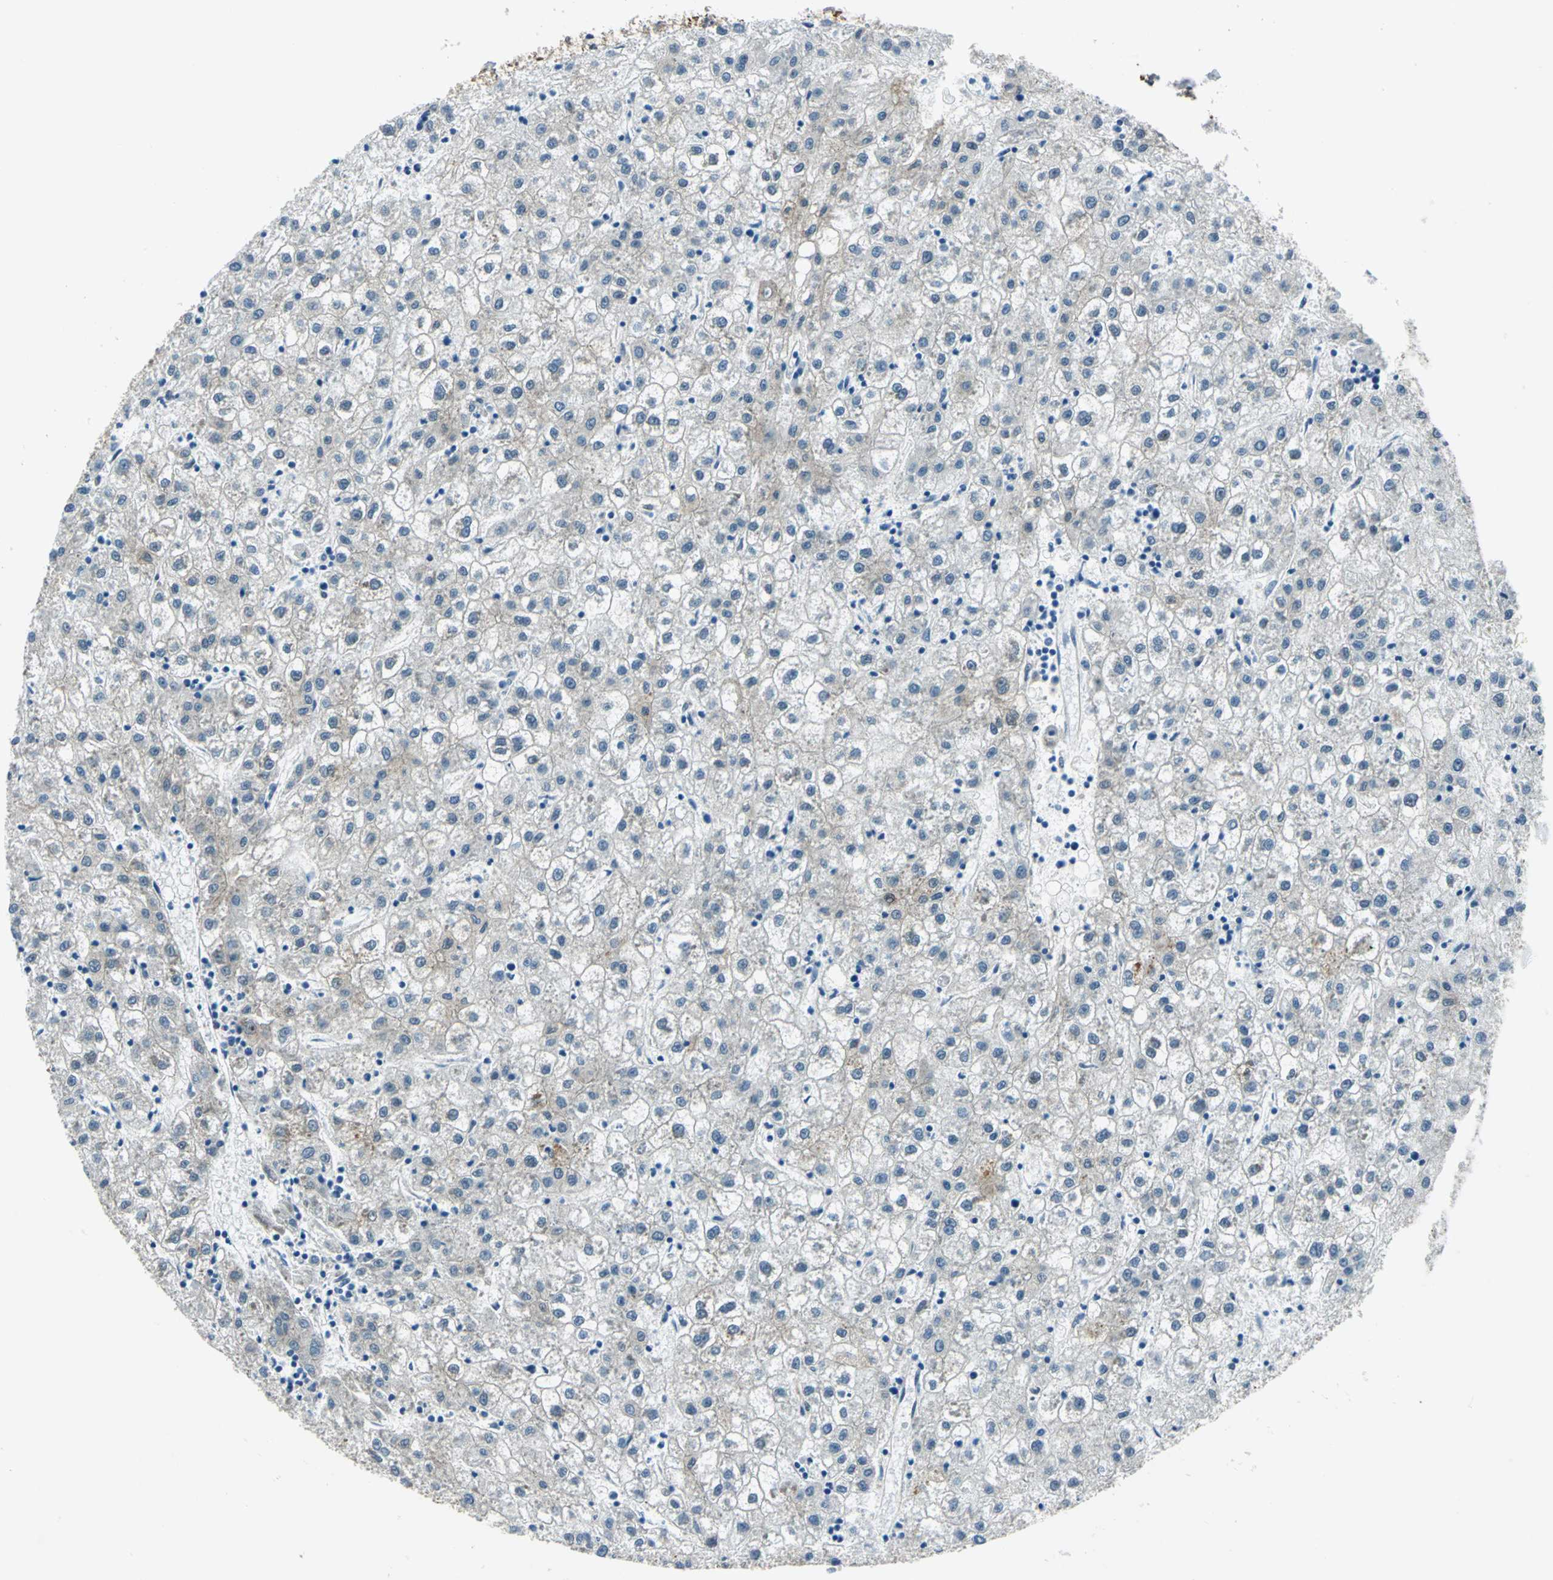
{"staining": {"intensity": "negative", "quantity": "none", "location": "none"}, "tissue": "liver cancer", "cell_type": "Tumor cells", "image_type": "cancer", "snomed": [{"axis": "morphology", "description": "Carcinoma, Hepatocellular, NOS"}, {"axis": "topography", "description": "Liver"}], "caption": "DAB immunohistochemical staining of liver hepatocellular carcinoma reveals no significant expression in tumor cells.", "gene": "HSPB1", "patient": {"sex": "male", "age": 72}}